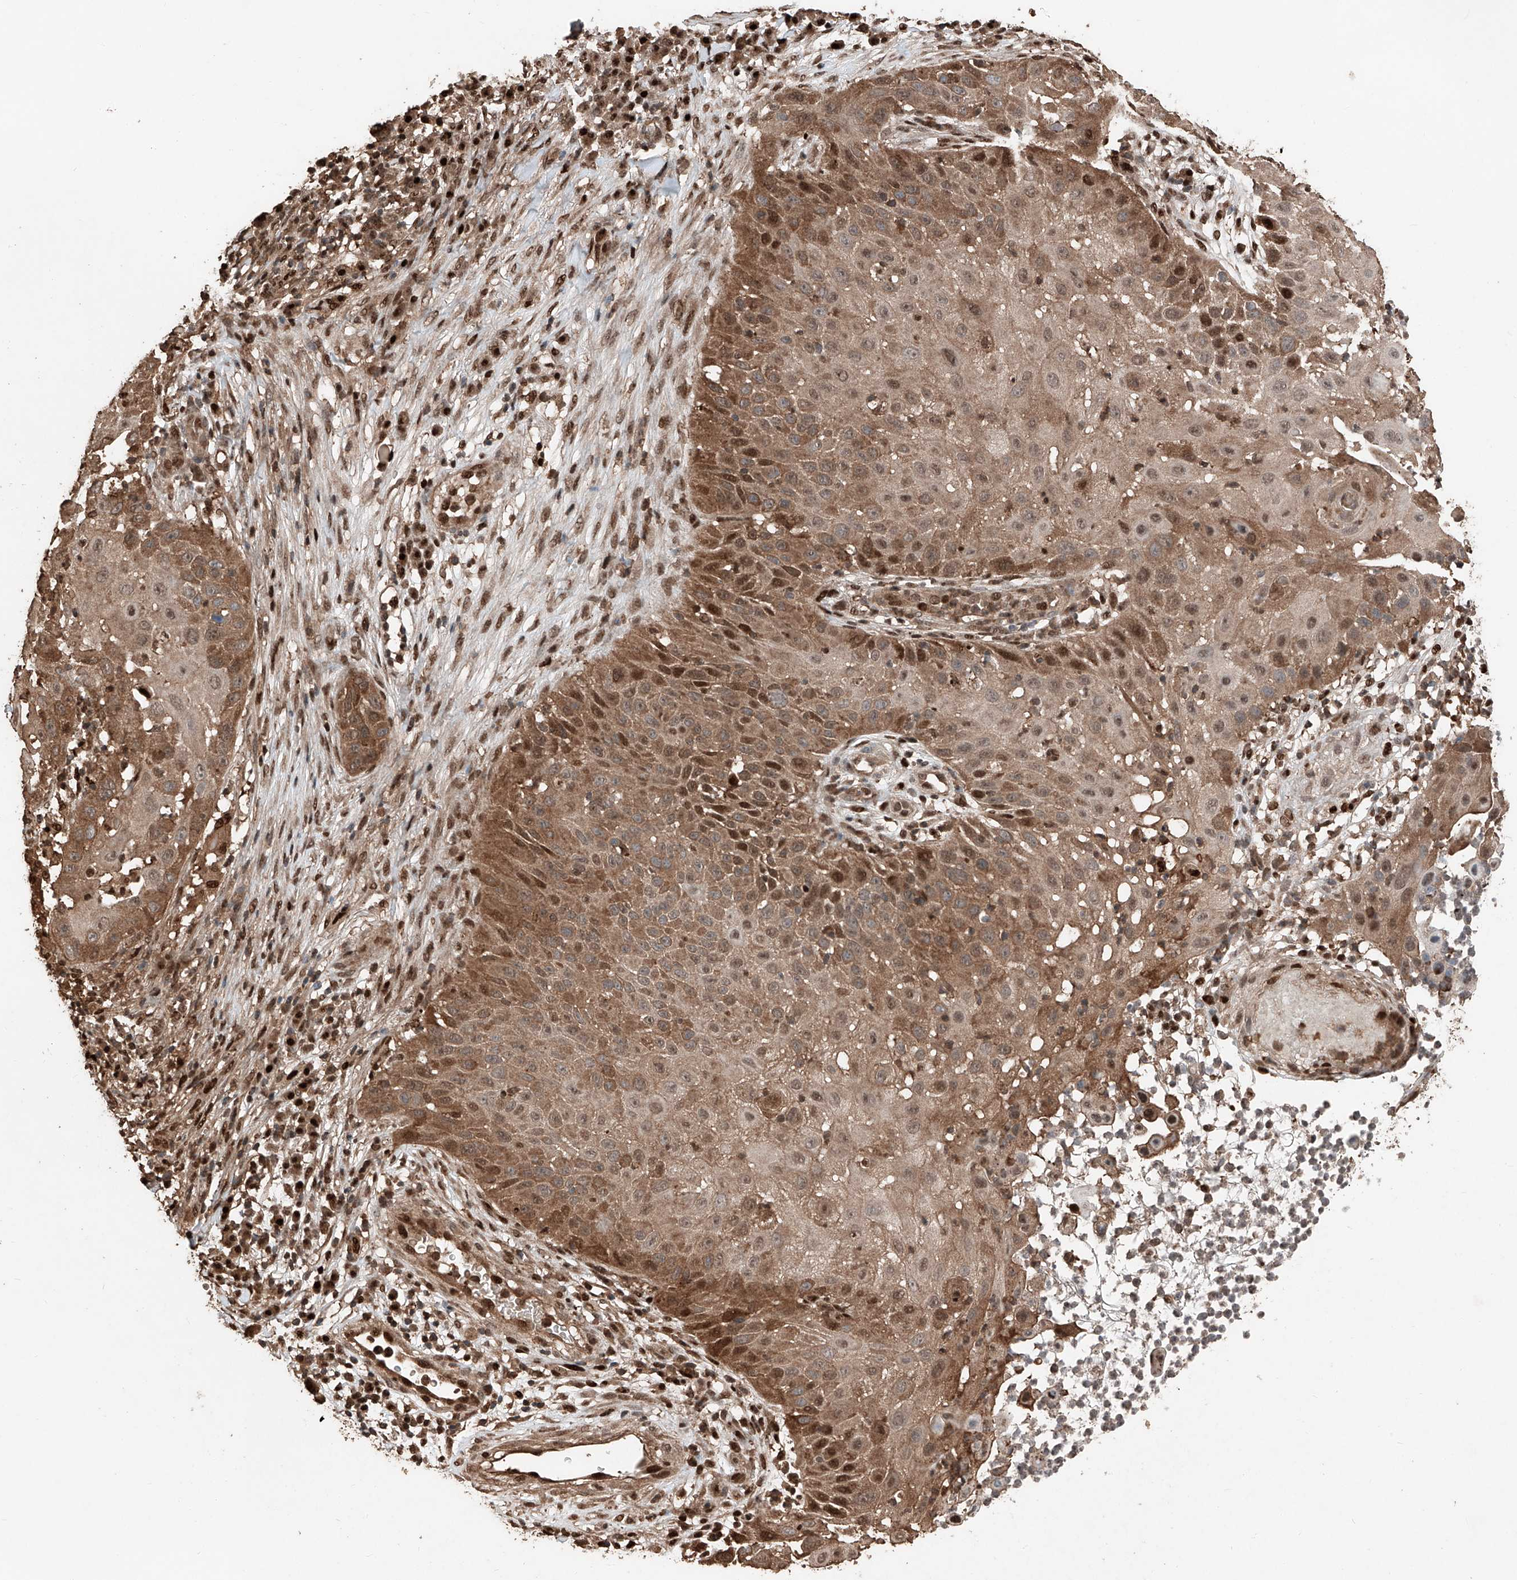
{"staining": {"intensity": "moderate", "quantity": ">75%", "location": "cytoplasmic/membranous,nuclear"}, "tissue": "skin cancer", "cell_type": "Tumor cells", "image_type": "cancer", "snomed": [{"axis": "morphology", "description": "Squamous cell carcinoma, NOS"}, {"axis": "topography", "description": "Skin"}], "caption": "Immunohistochemistry (DAB (3,3'-diaminobenzidine)) staining of skin cancer demonstrates moderate cytoplasmic/membranous and nuclear protein staining in approximately >75% of tumor cells. Using DAB (3,3'-diaminobenzidine) (brown) and hematoxylin (blue) stains, captured at high magnification using brightfield microscopy.", "gene": "RMND1", "patient": {"sex": "female", "age": 44}}